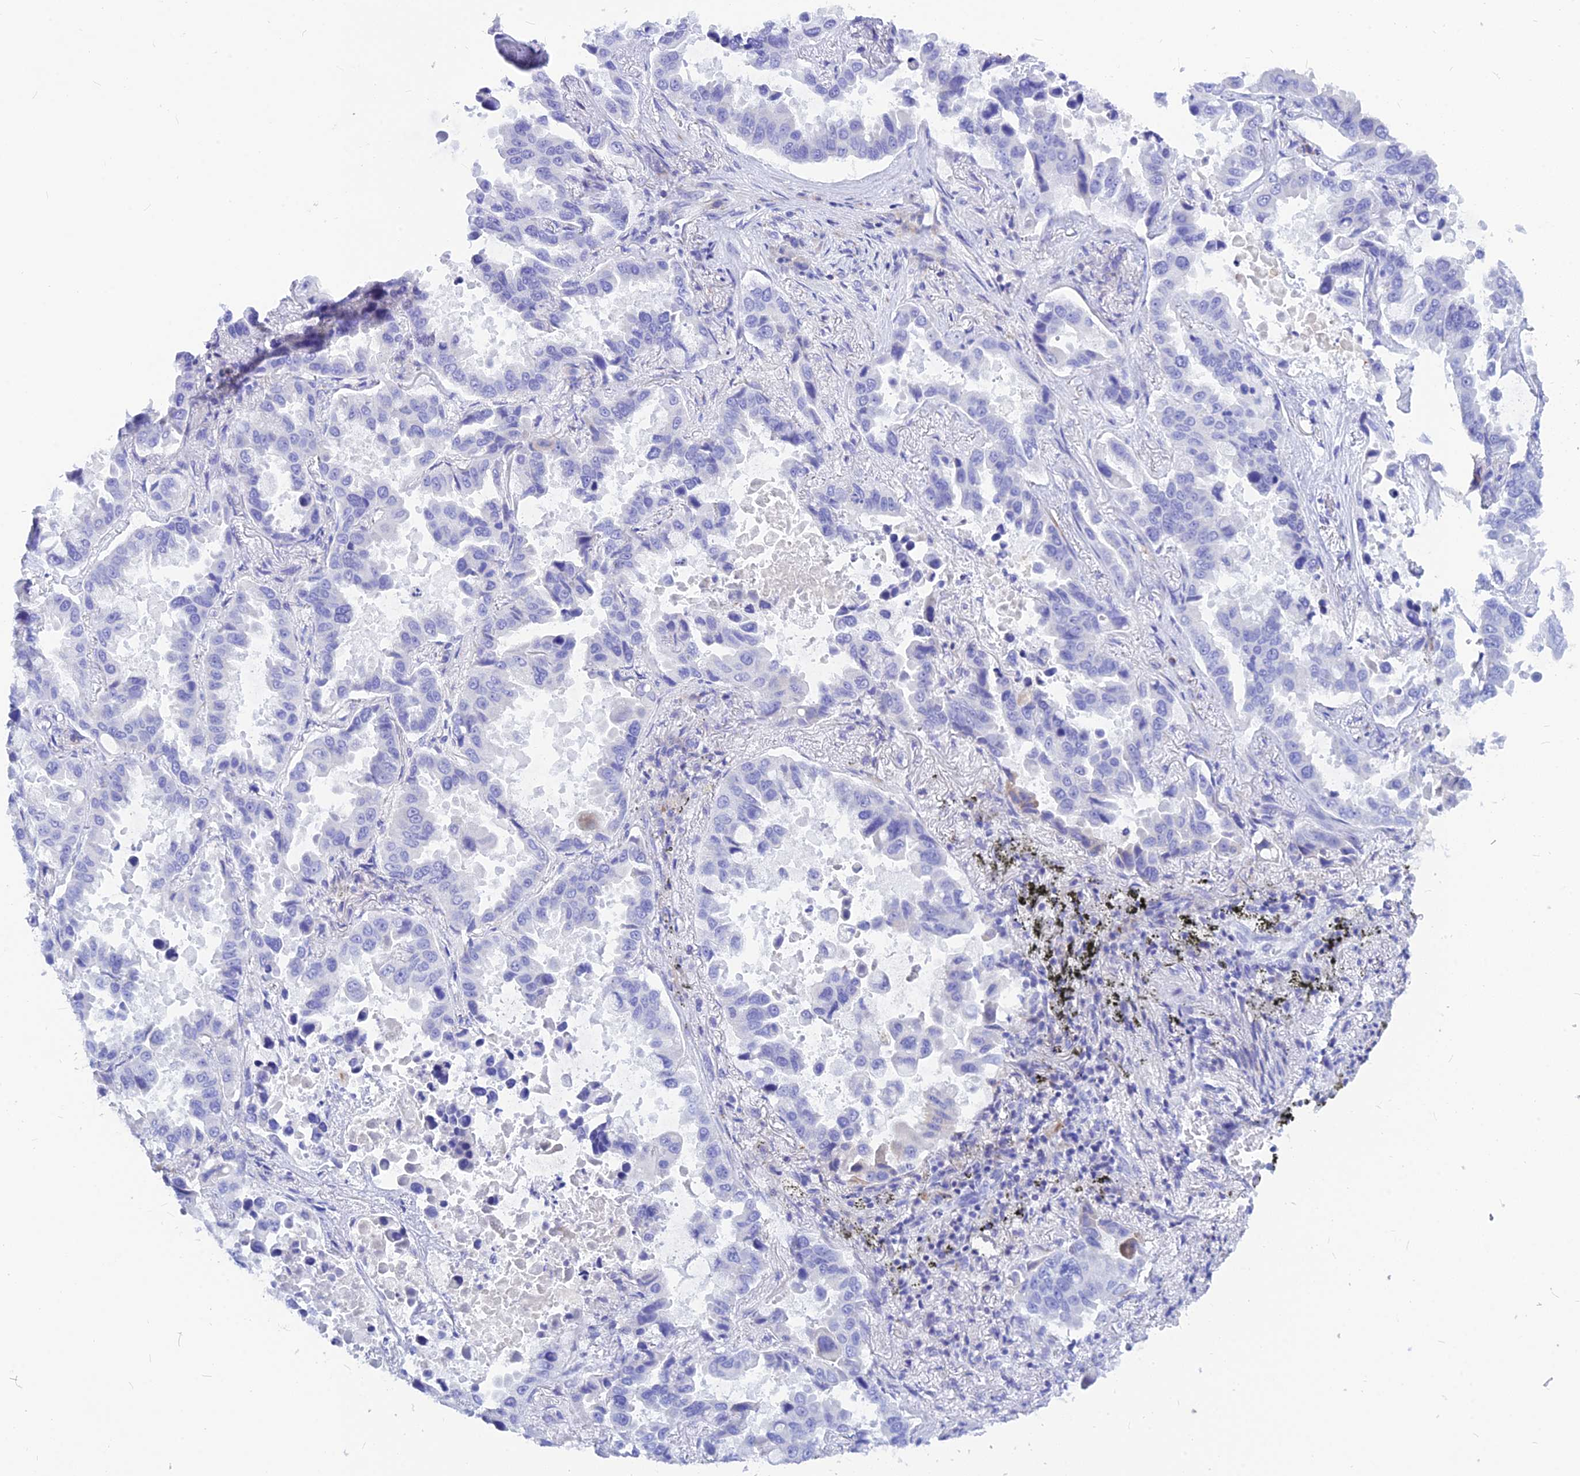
{"staining": {"intensity": "negative", "quantity": "none", "location": "none"}, "tissue": "lung cancer", "cell_type": "Tumor cells", "image_type": "cancer", "snomed": [{"axis": "morphology", "description": "Adenocarcinoma, NOS"}, {"axis": "topography", "description": "Lung"}], "caption": "Immunohistochemistry histopathology image of neoplastic tissue: human lung cancer stained with DAB (3,3'-diaminobenzidine) displays no significant protein positivity in tumor cells.", "gene": "CNOT6", "patient": {"sex": "male", "age": 64}}